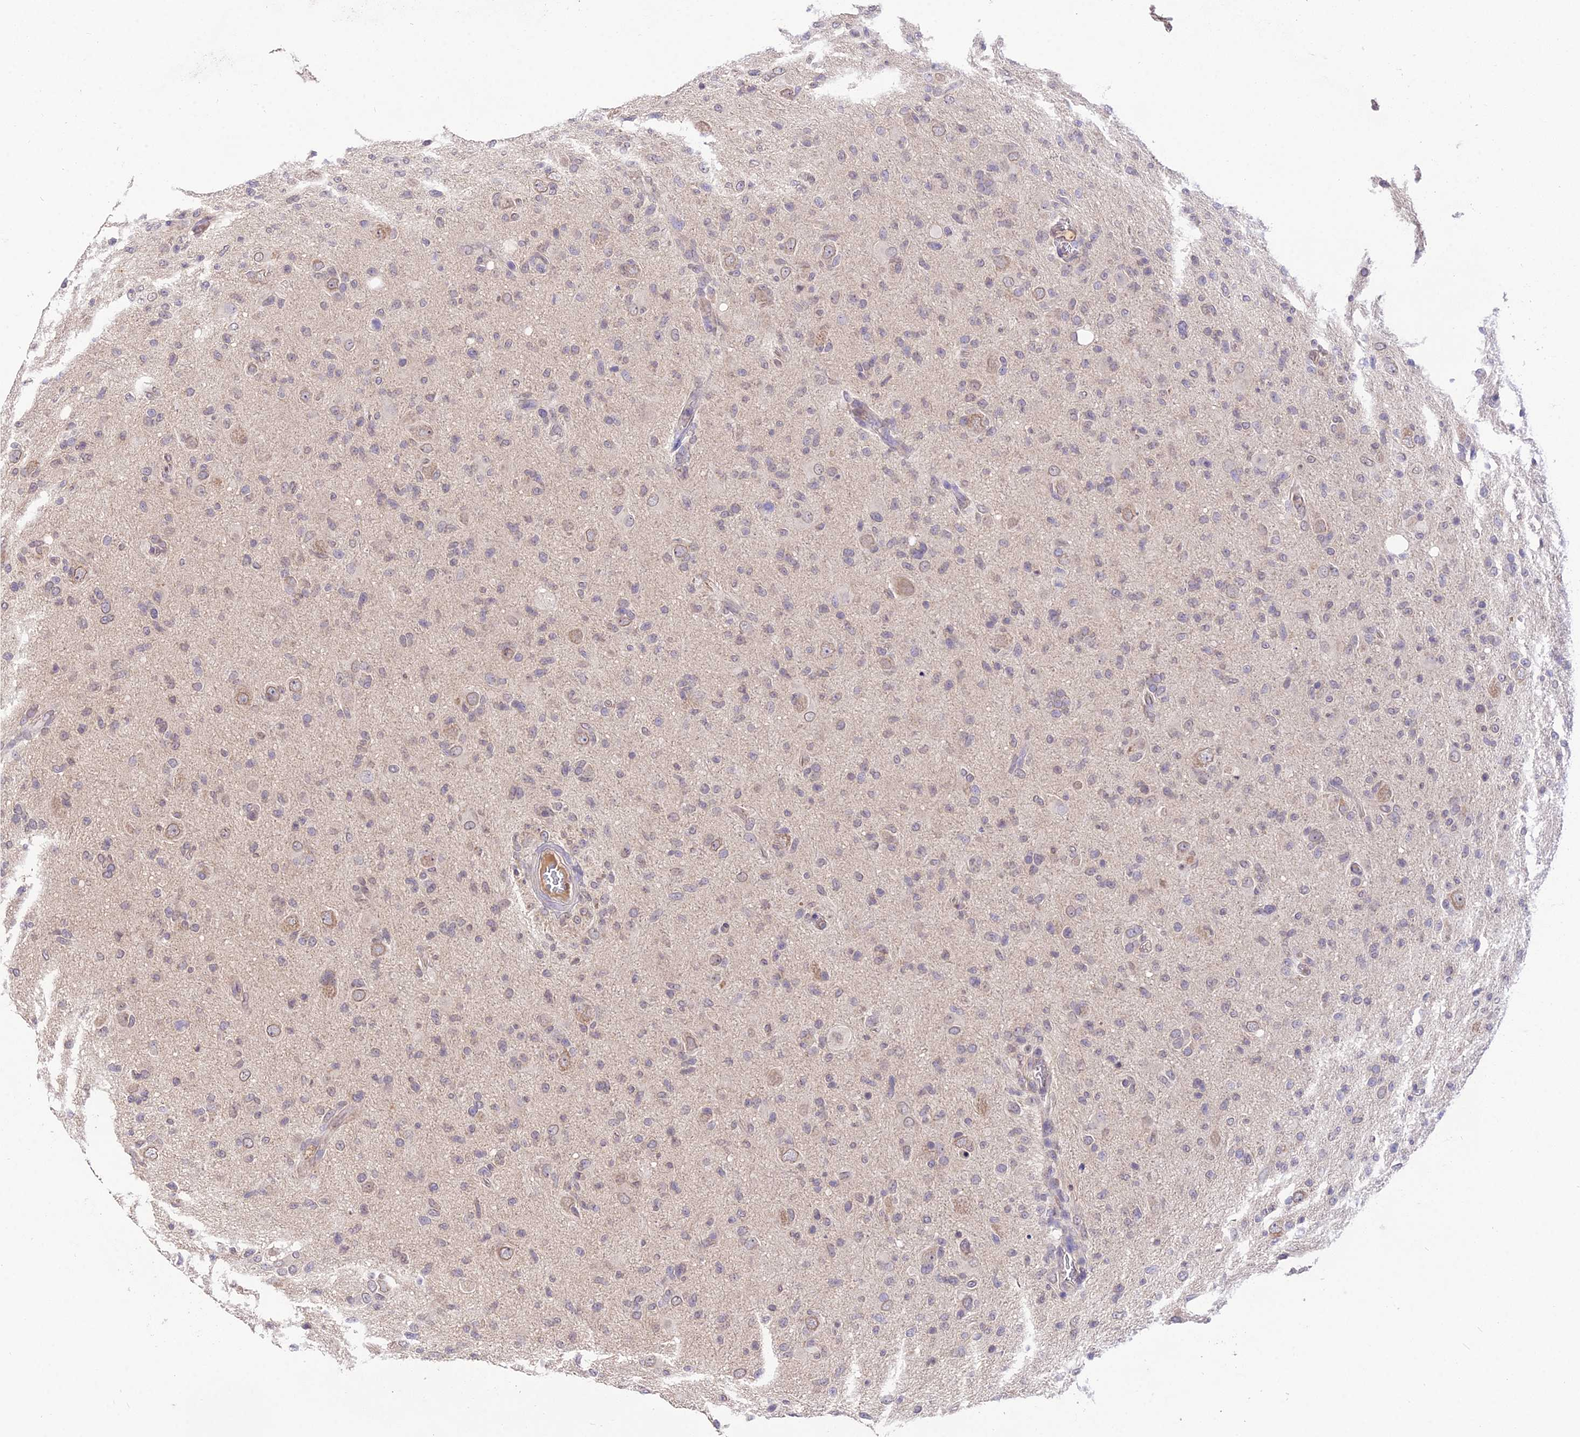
{"staining": {"intensity": "negative", "quantity": "none", "location": "none"}, "tissue": "glioma", "cell_type": "Tumor cells", "image_type": "cancer", "snomed": [{"axis": "morphology", "description": "Glioma, malignant, High grade"}, {"axis": "topography", "description": "Brain"}], "caption": "Glioma was stained to show a protein in brown. There is no significant expression in tumor cells. (Stains: DAB immunohistochemistry with hematoxylin counter stain, Microscopy: brightfield microscopy at high magnification).", "gene": "PGK1", "patient": {"sex": "female", "age": 57}}